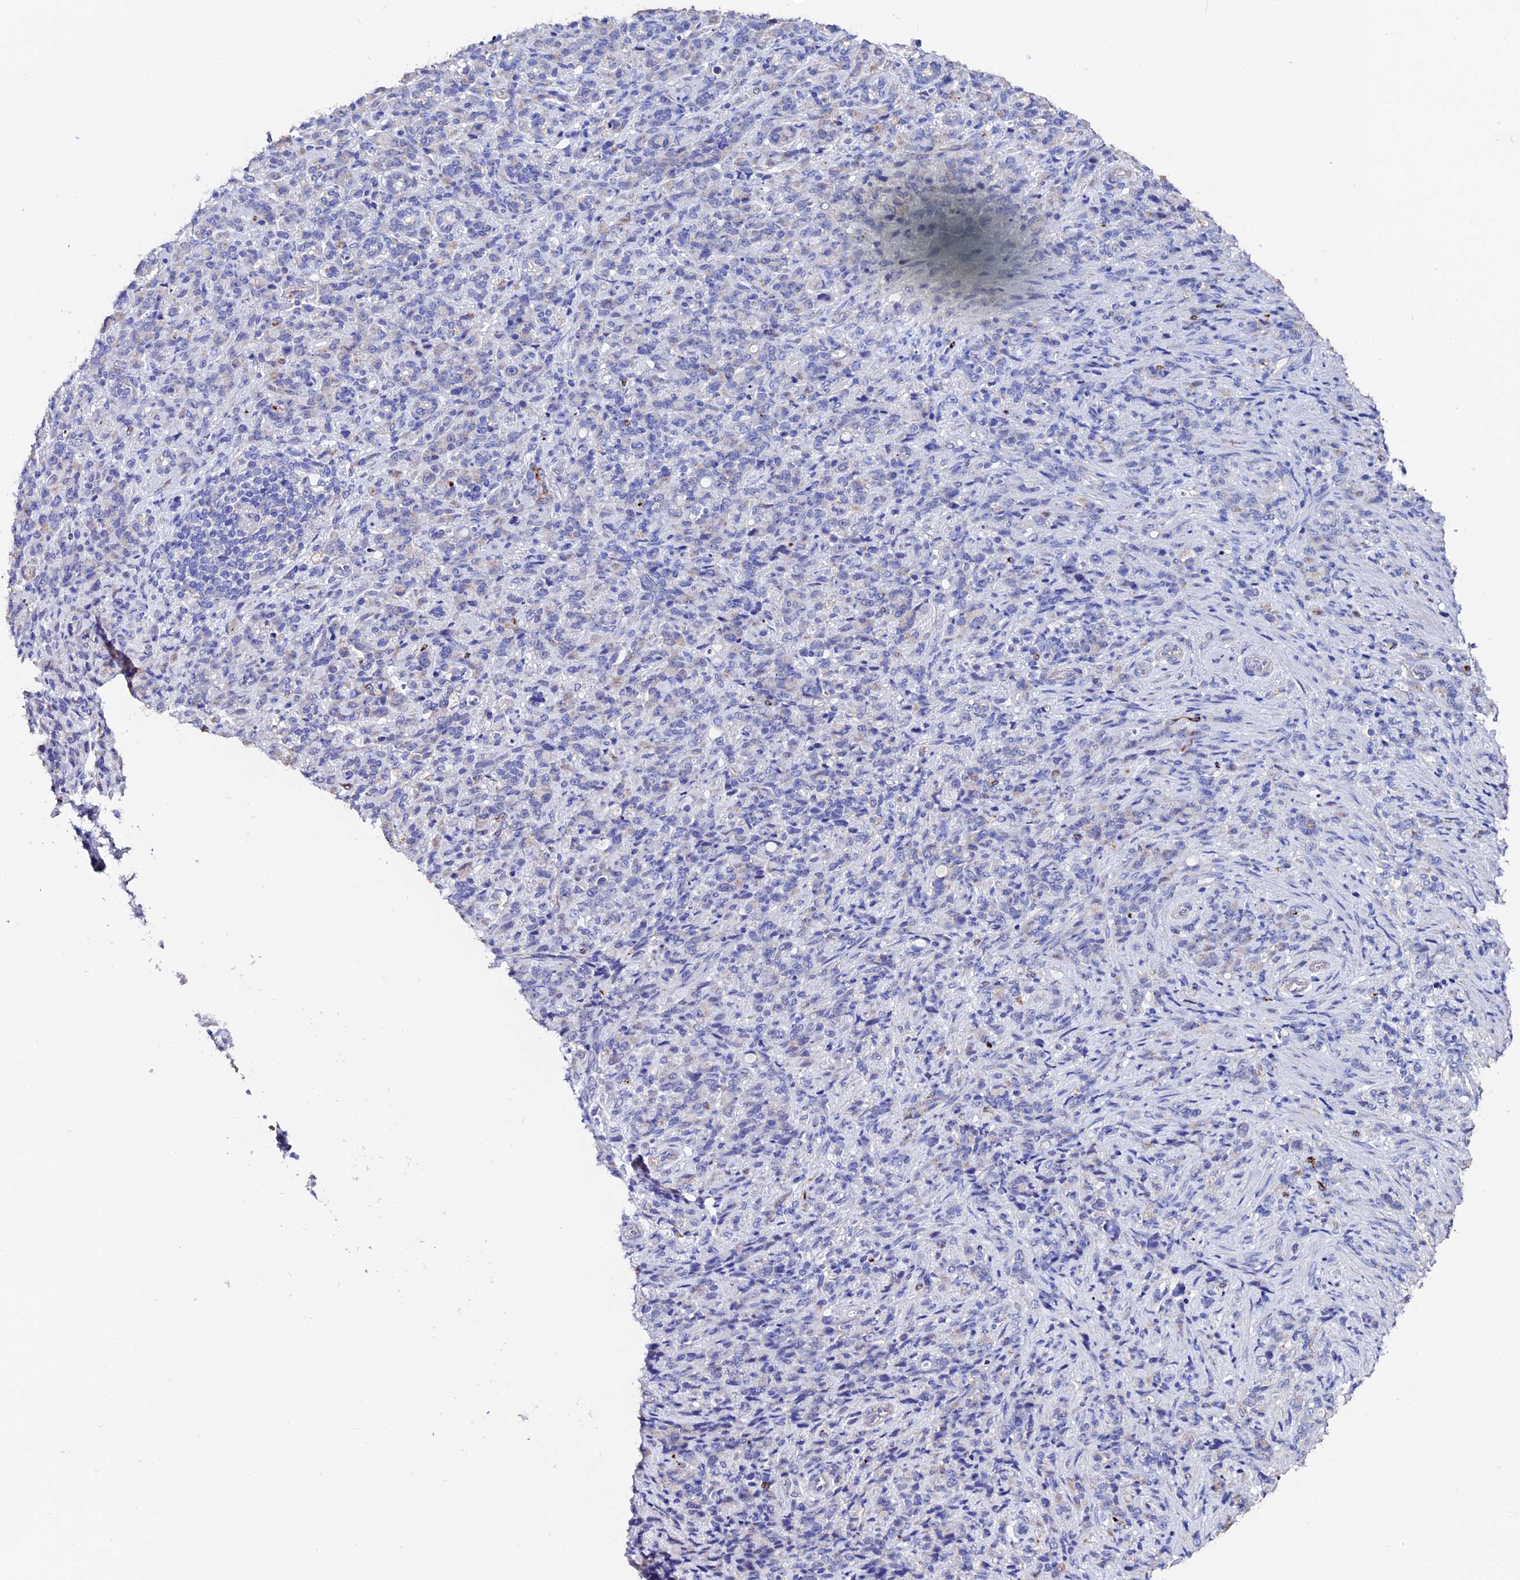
{"staining": {"intensity": "negative", "quantity": "none", "location": "none"}, "tissue": "stomach cancer", "cell_type": "Tumor cells", "image_type": "cancer", "snomed": [{"axis": "morphology", "description": "Adenocarcinoma, NOS"}, {"axis": "topography", "description": "Stomach"}], "caption": "An IHC image of stomach cancer is shown. There is no staining in tumor cells of stomach cancer. Brightfield microscopy of immunohistochemistry stained with DAB (3,3'-diaminobenzidine) (brown) and hematoxylin (blue), captured at high magnification.", "gene": "ESM1", "patient": {"sex": "female", "age": 79}}